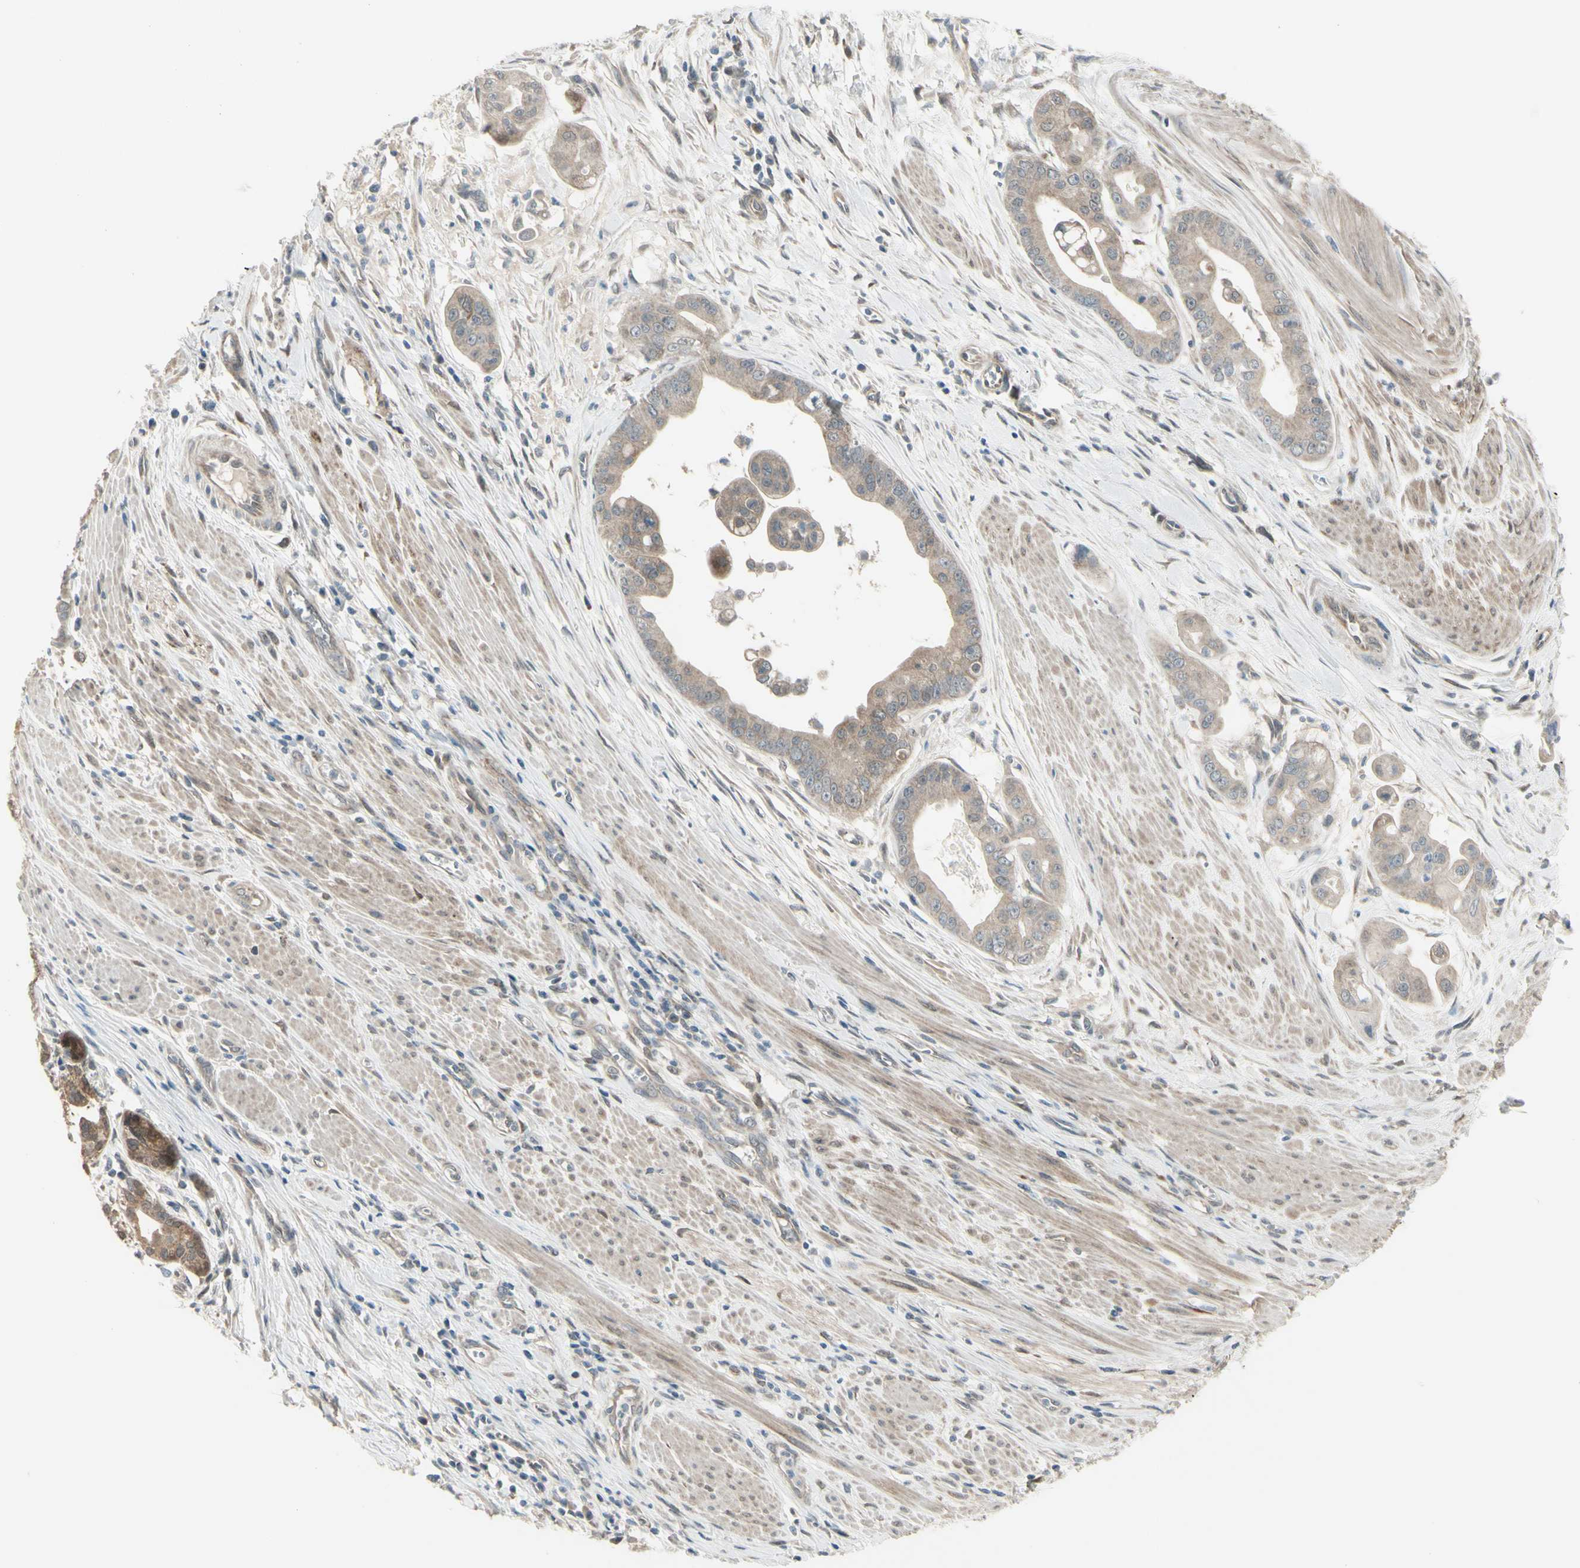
{"staining": {"intensity": "weak", "quantity": ">75%", "location": "cytoplasmic/membranous"}, "tissue": "pancreatic cancer", "cell_type": "Tumor cells", "image_type": "cancer", "snomed": [{"axis": "morphology", "description": "Adenocarcinoma, NOS"}, {"axis": "topography", "description": "Pancreas"}], "caption": "Adenocarcinoma (pancreatic) tissue exhibits weak cytoplasmic/membranous positivity in approximately >75% of tumor cells", "gene": "NAXD", "patient": {"sex": "female", "age": 75}}